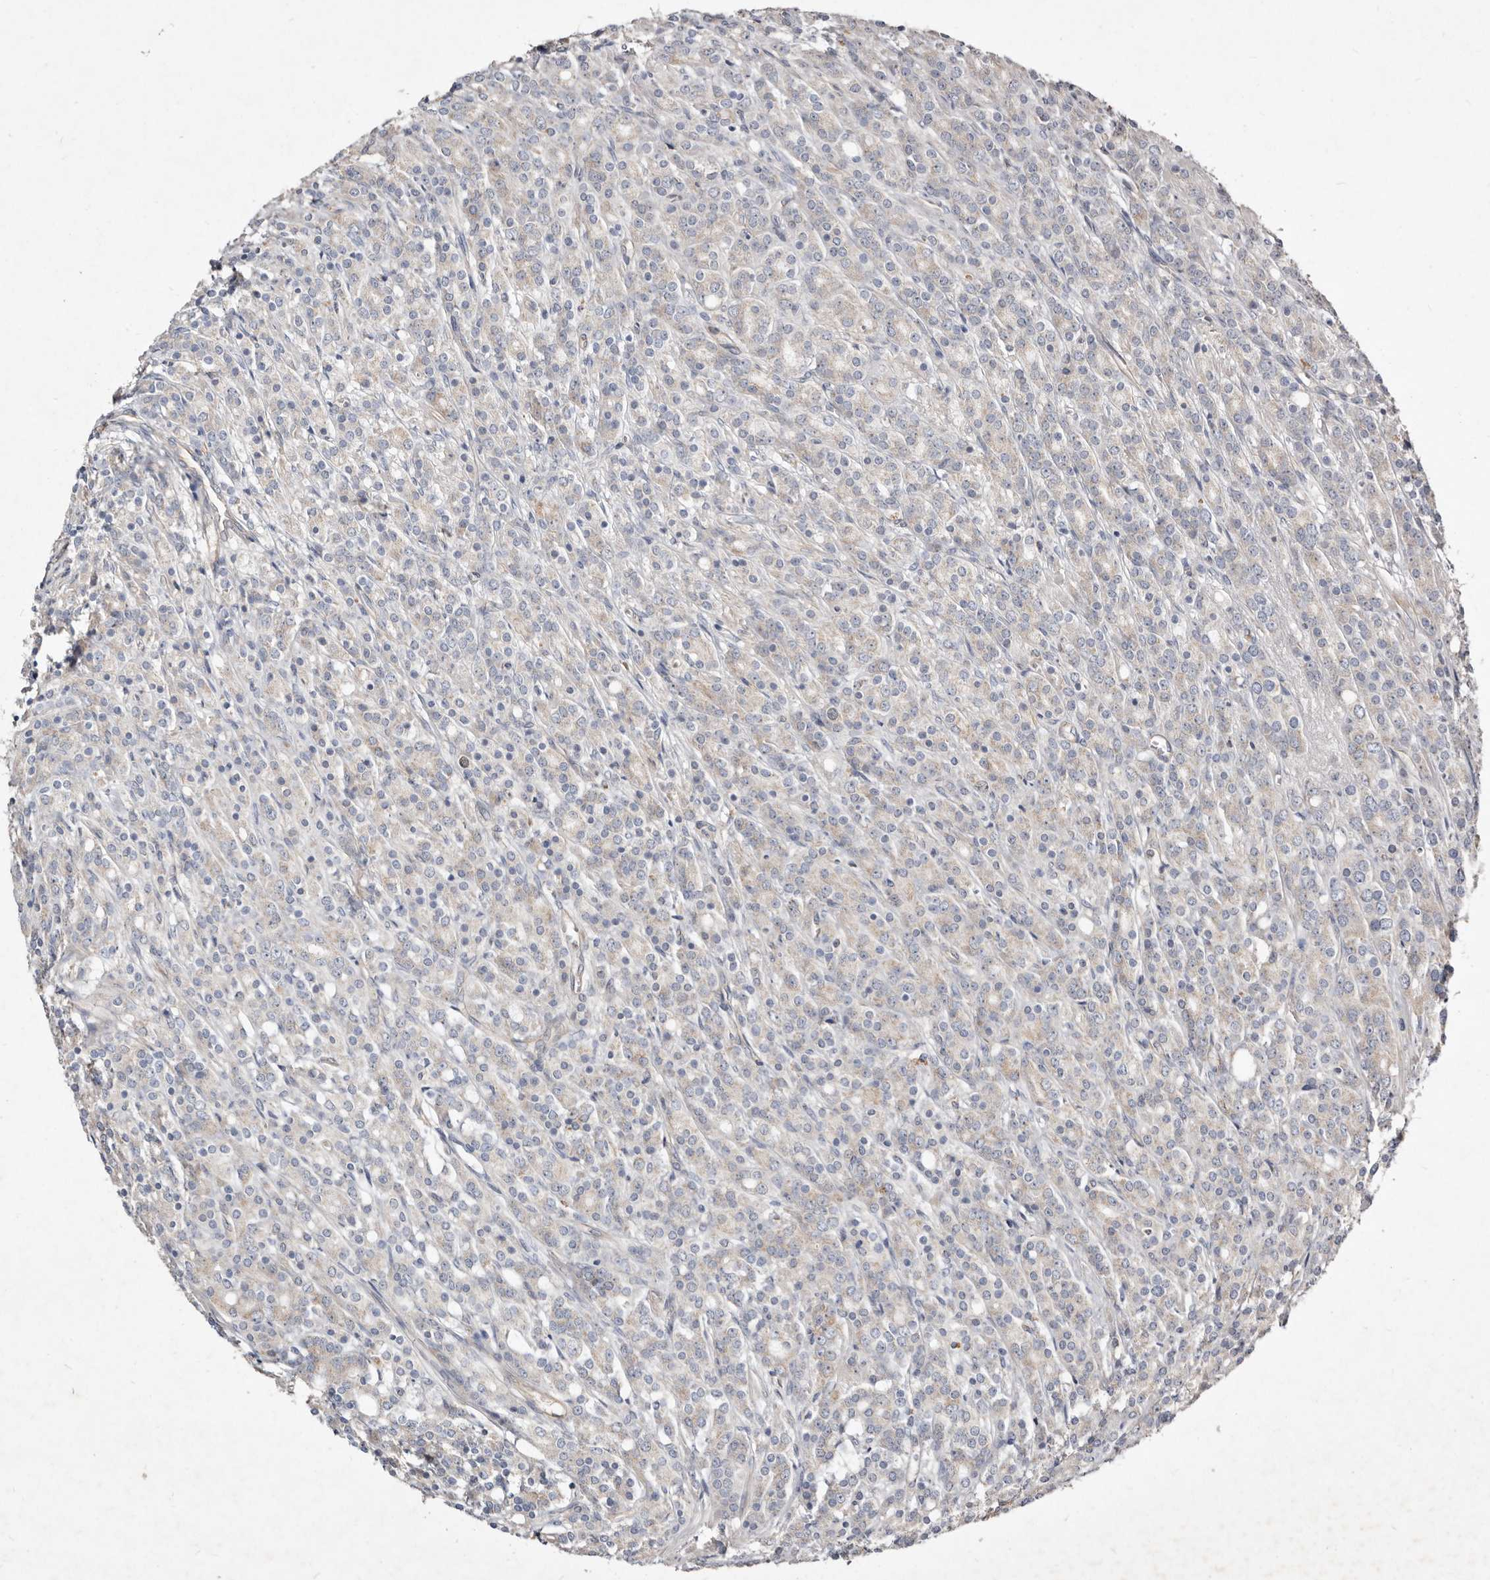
{"staining": {"intensity": "weak", "quantity": "<25%", "location": "cytoplasmic/membranous"}, "tissue": "prostate cancer", "cell_type": "Tumor cells", "image_type": "cancer", "snomed": [{"axis": "morphology", "description": "Adenocarcinoma, High grade"}, {"axis": "topography", "description": "Prostate"}], "caption": "The image demonstrates no staining of tumor cells in prostate cancer.", "gene": "SLC25A20", "patient": {"sex": "male", "age": 62}}